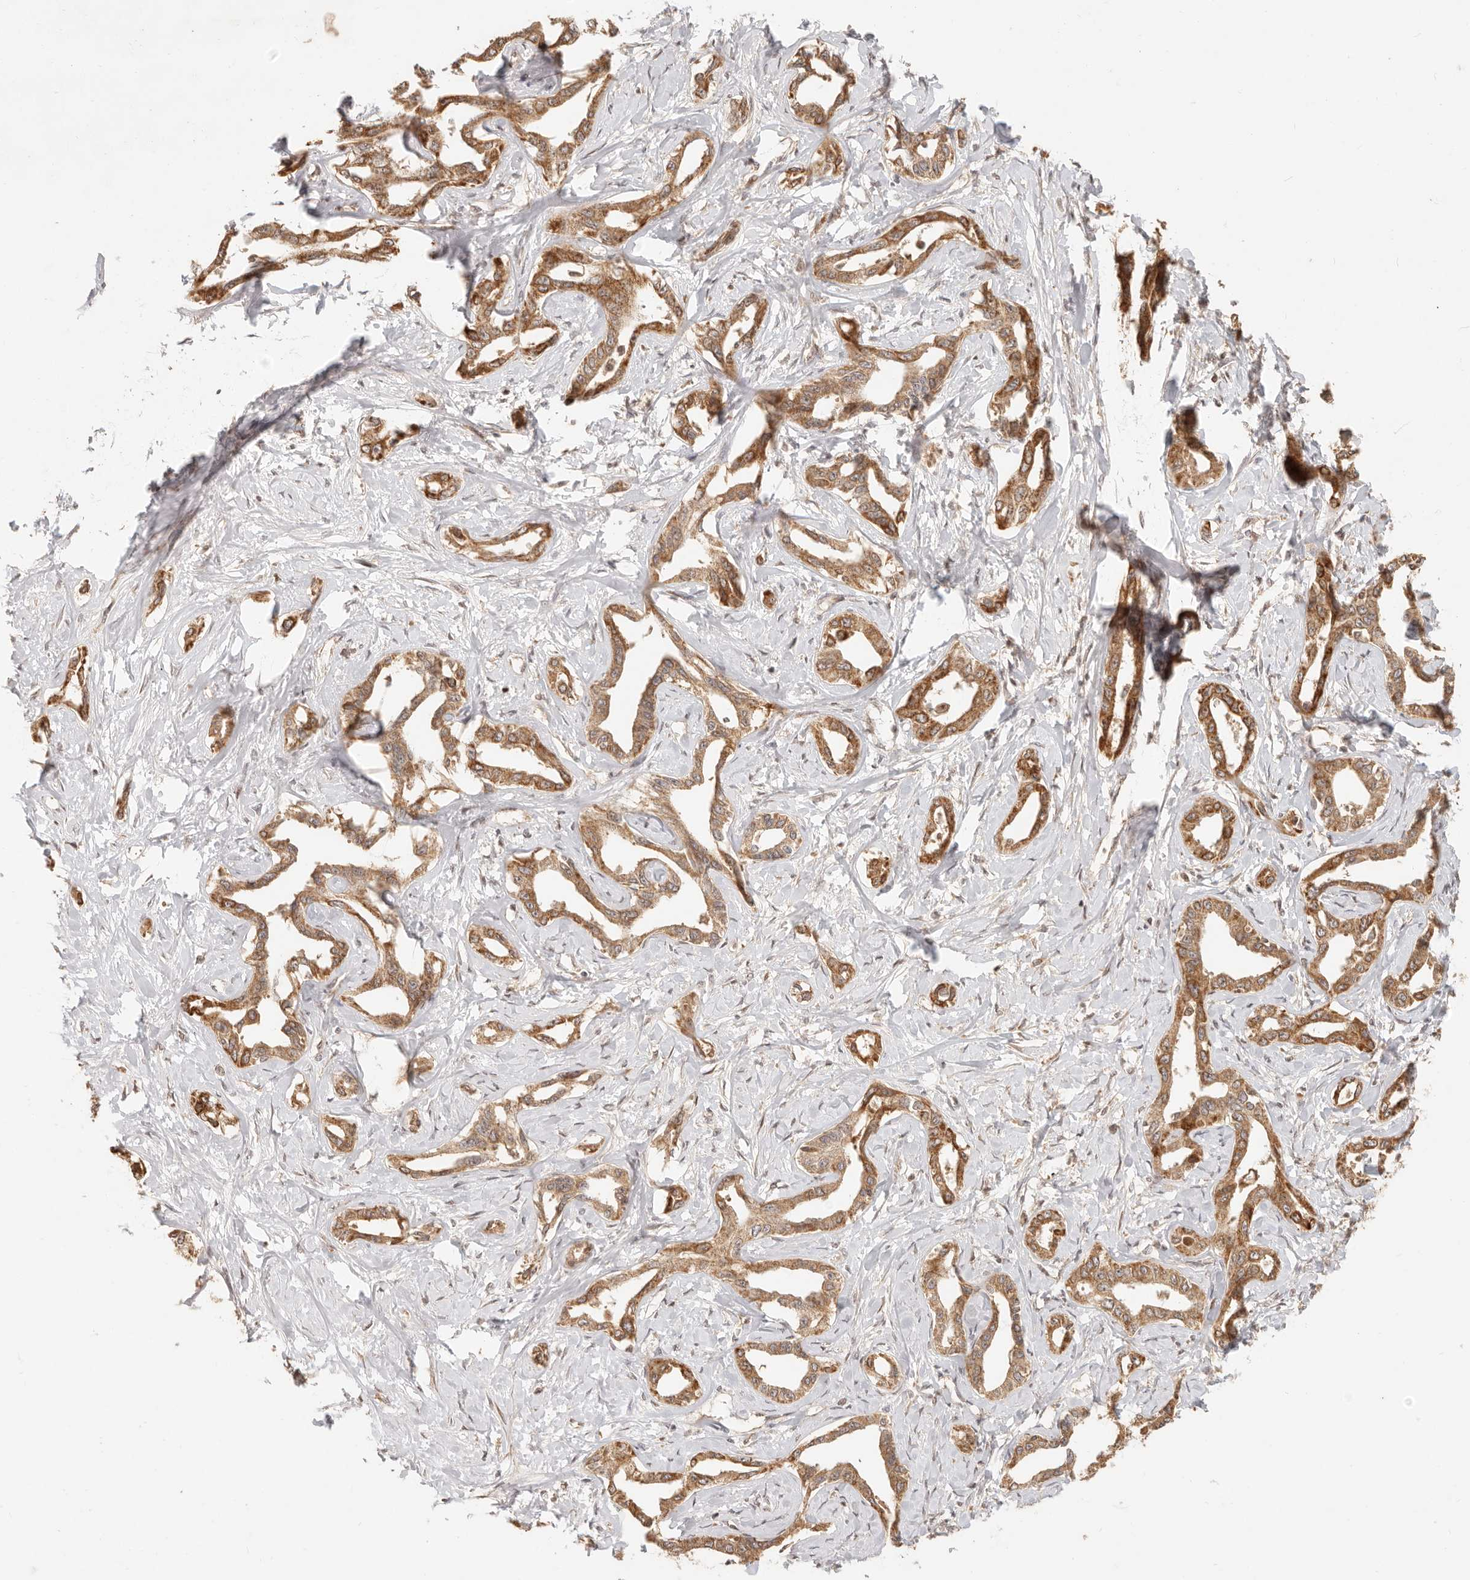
{"staining": {"intensity": "strong", "quantity": ">75%", "location": "cytoplasmic/membranous"}, "tissue": "liver cancer", "cell_type": "Tumor cells", "image_type": "cancer", "snomed": [{"axis": "morphology", "description": "Cholangiocarcinoma"}, {"axis": "topography", "description": "Liver"}], "caption": "Immunohistochemical staining of liver cholangiocarcinoma reveals high levels of strong cytoplasmic/membranous staining in about >75% of tumor cells.", "gene": "TIMM17A", "patient": {"sex": "male", "age": 59}}